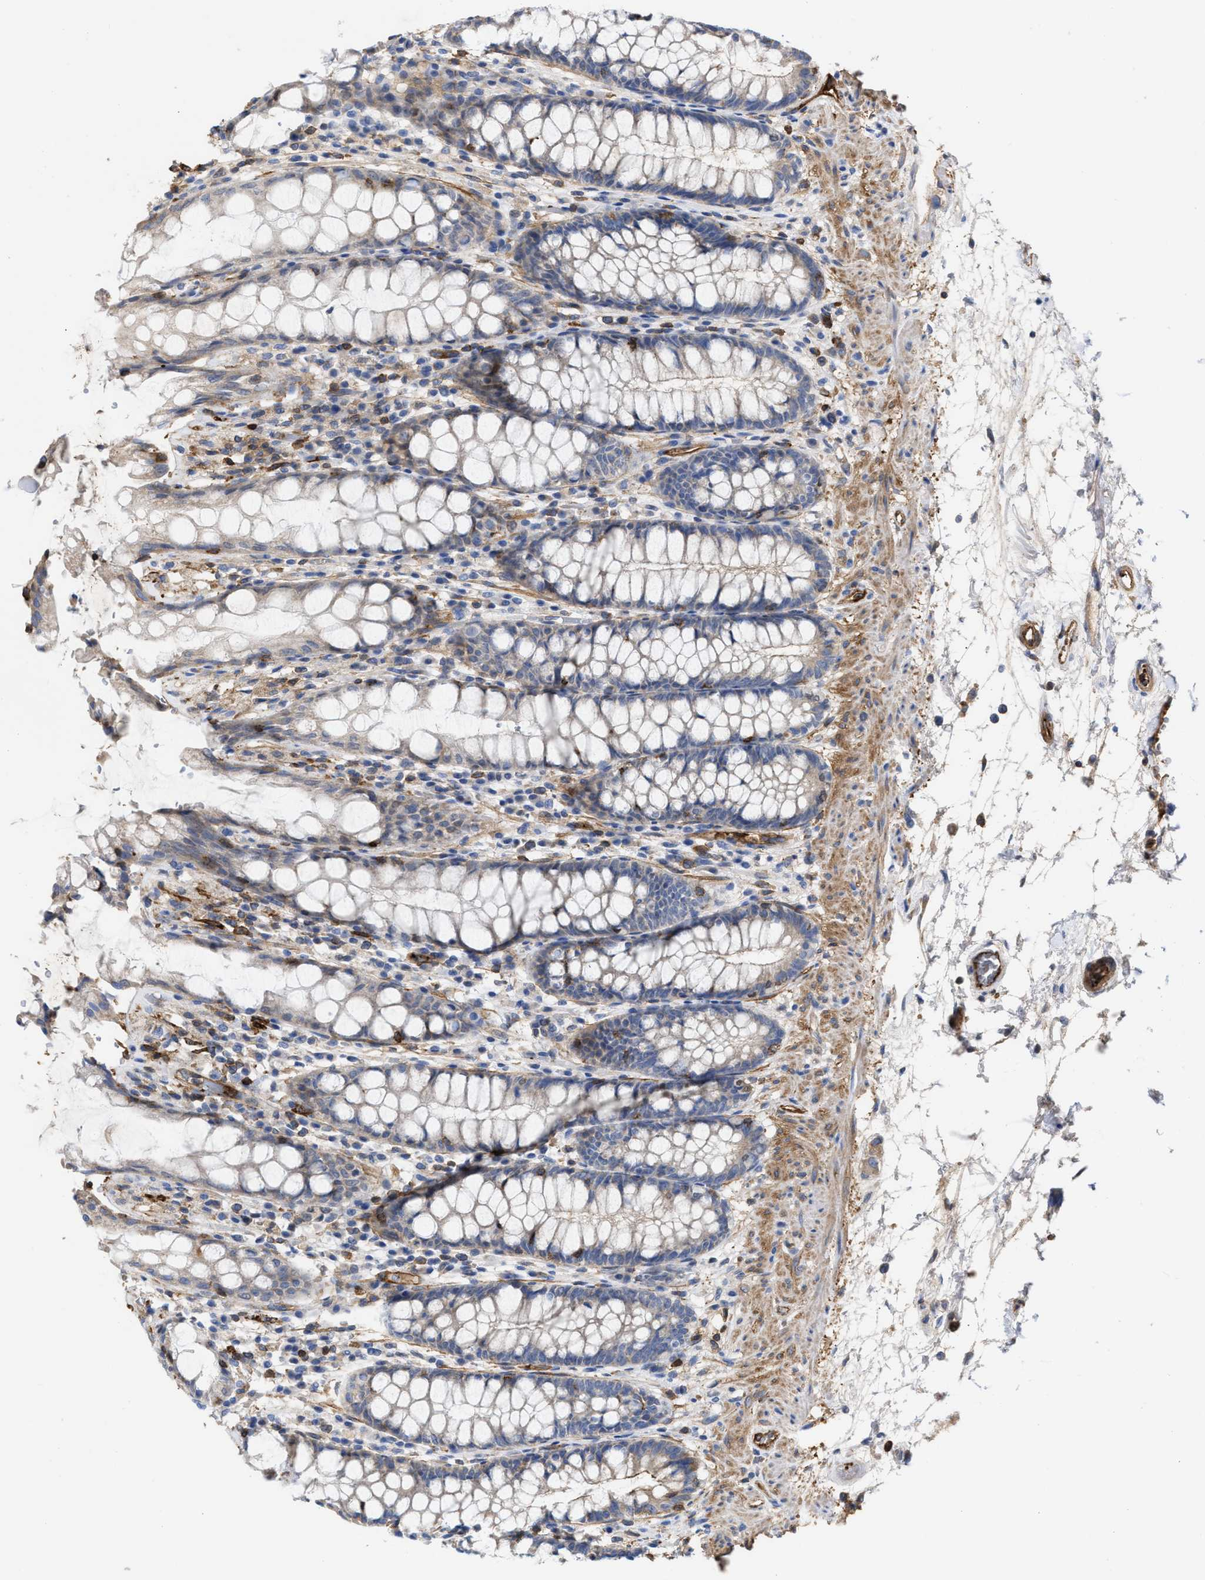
{"staining": {"intensity": "moderate", "quantity": "<25%", "location": "cytoplasmic/membranous"}, "tissue": "rectum", "cell_type": "Glandular cells", "image_type": "normal", "snomed": [{"axis": "morphology", "description": "Normal tissue, NOS"}, {"axis": "topography", "description": "Rectum"}], "caption": "Protein staining of unremarkable rectum exhibits moderate cytoplasmic/membranous positivity in approximately <25% of glandular cells.", "gene": "HS3ST5", "patient": {"sex": "male", "age": 64}}